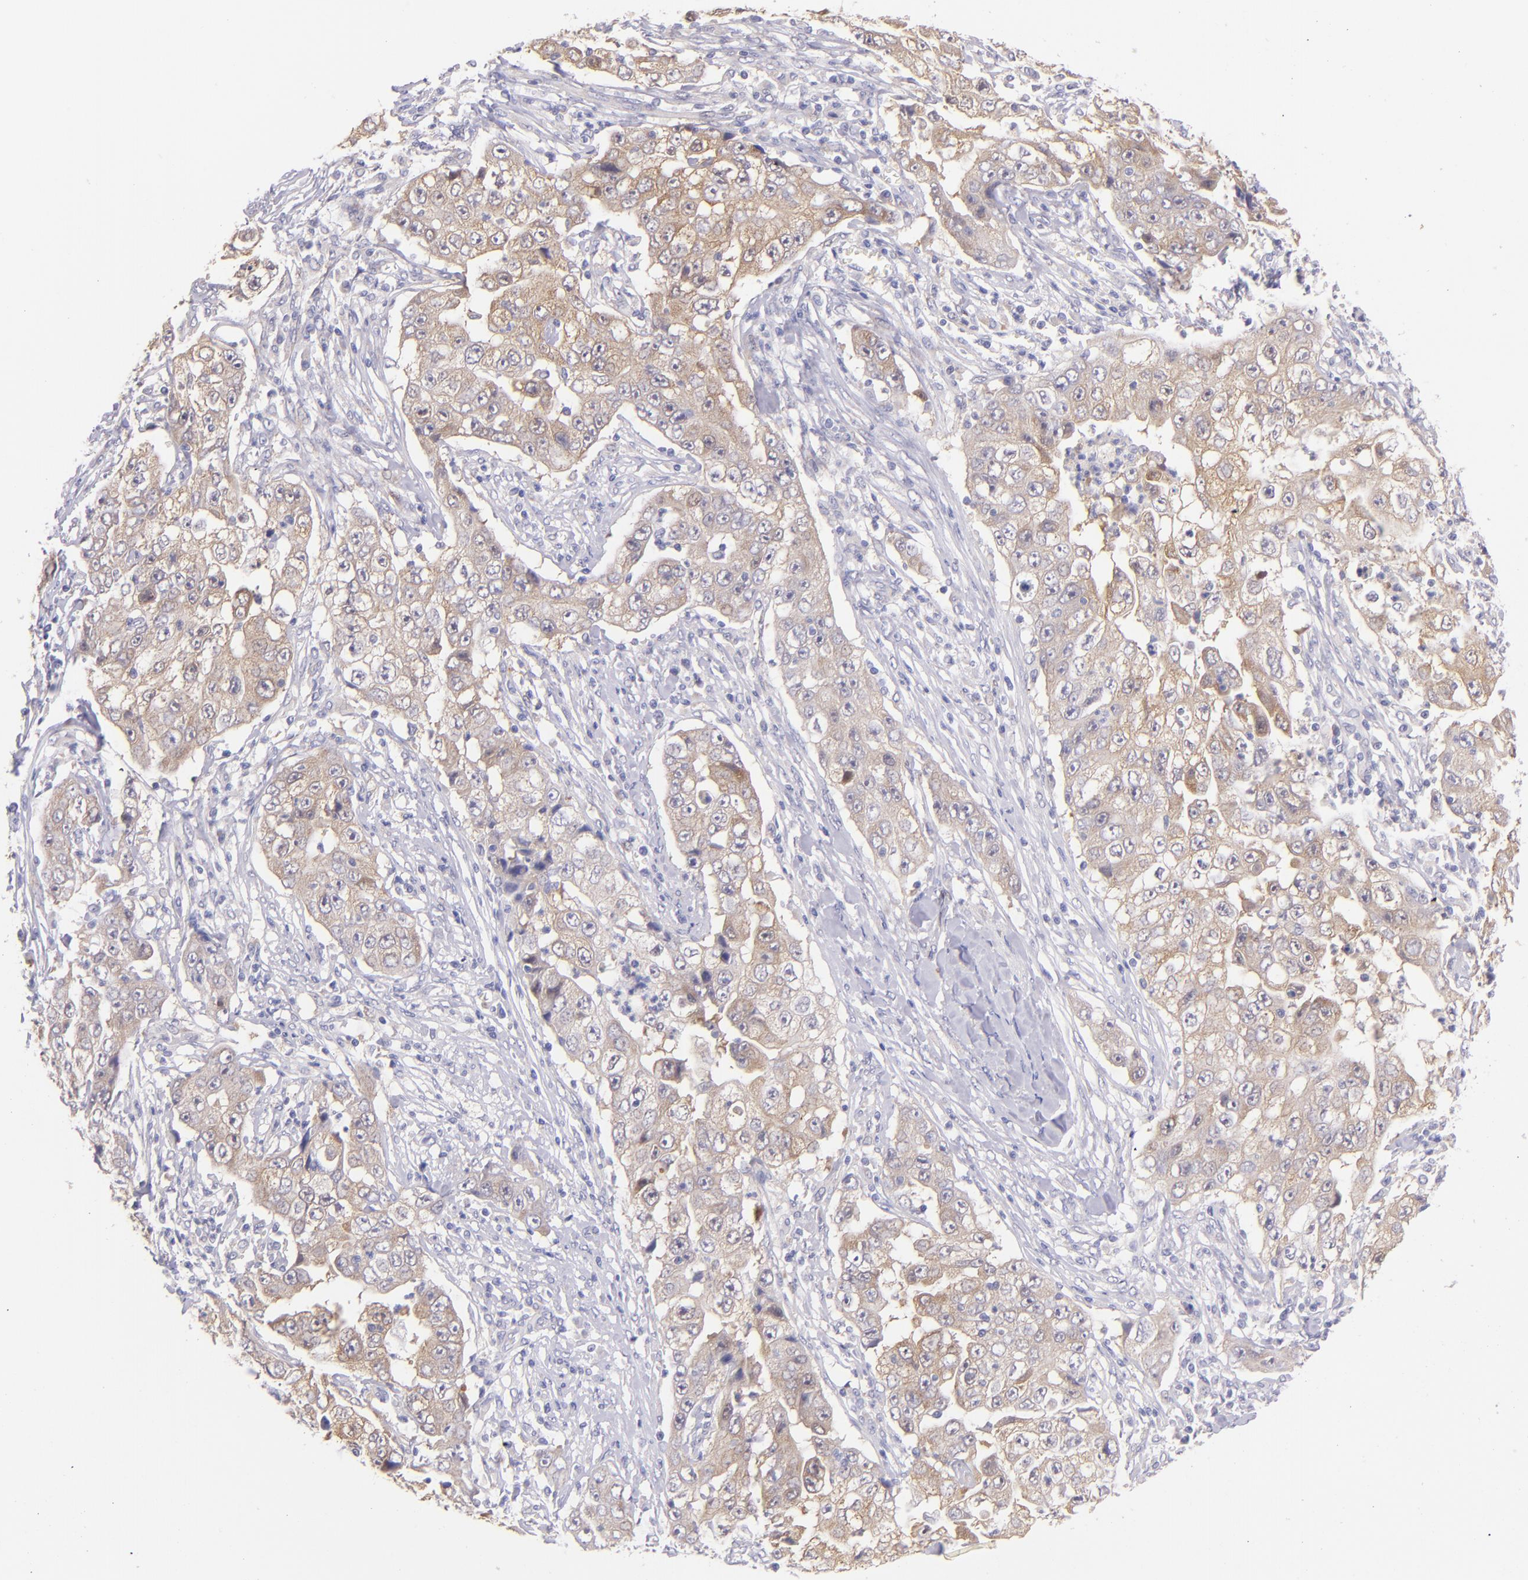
{"staining": {"intensity": "weak", "quantity": ">75%", "location": "cytoplasmic/membranous"}, "tissue": "lung cancer", "cell_type": "Tumor cells", "image_type": "cancer", "snomed": [{"axis": "morphology", "description": "Squamous cell carcinoma, NOS"}, {"axis": "topography", "description": "Lung"}], "caption": "High-magnification brightfield microscopy of lung squamous cell carcinoma stained with DAB (3,3'-diaminobenzidine) (brown) and counterstained with hematoxylin (blue). tumor cells exhibit weak cytoplasmic/membranous expression is present in approximately>75% of cells.", "gene": "SH2D4A", "patient": {"sex": "male", "age": 64}}